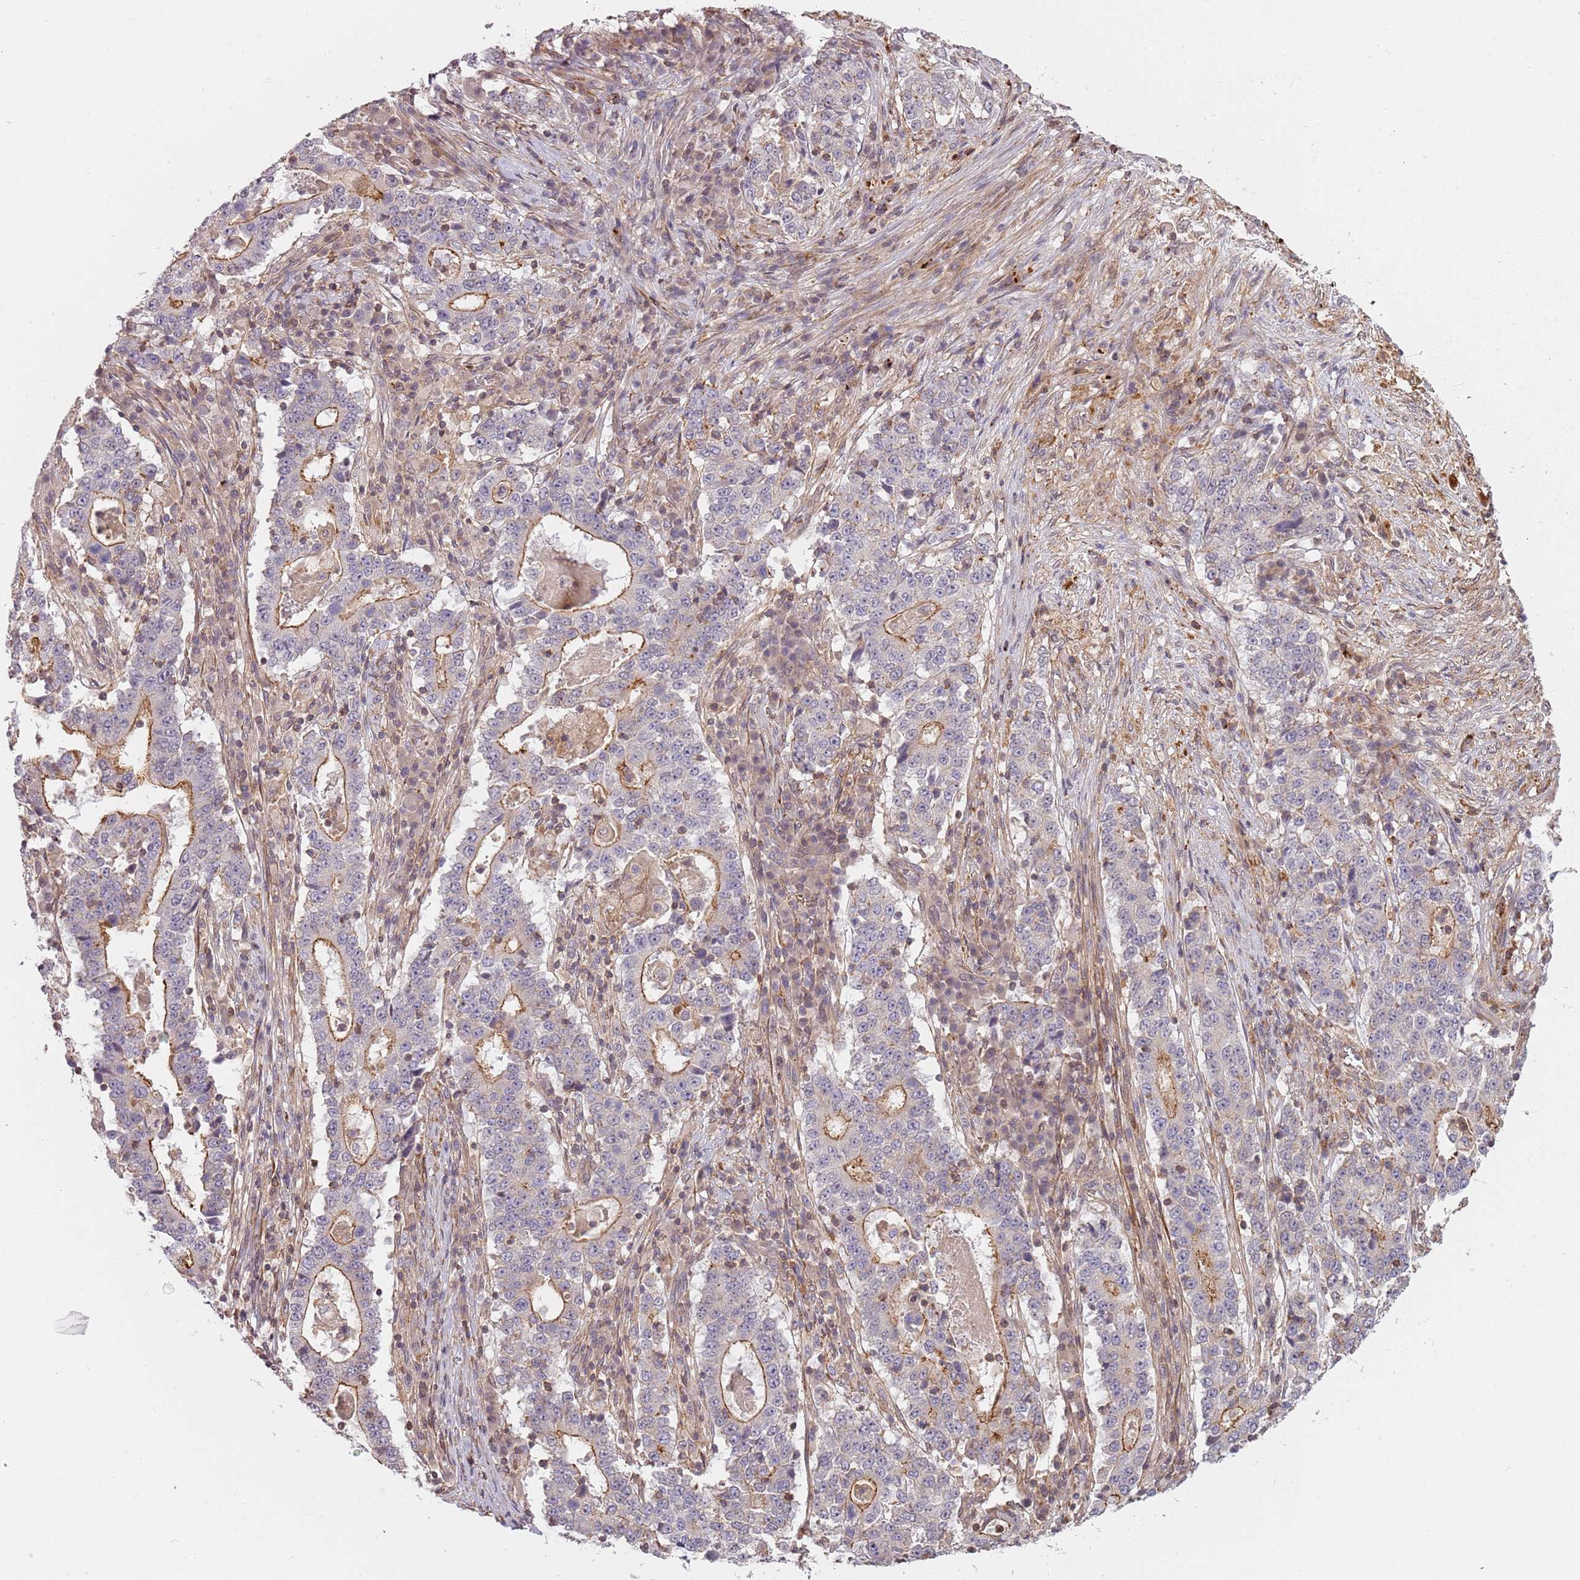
{"staining": {"intensity": "moderate", "quantity": "25%-75%", "location": "cytoplasmic/membranous"}, "tissue": "stomach cancer", "cell_type": "Tumor cells", "image_type": "cancer", "snomed": [{"axis": "morphology", "description": "Adenocarcinoma, NOS"}, {"axis": "topography", "description": "Stomach"}], "caption": "Immunohistochemistry staining of adenocarcinoma (stomach), which shows medium levels of moderate cytoplasmic/membranous expression in approximately 25%-75% of tumor cells indicating moderate cytoplasmic/membranous protein expression. The staining was performed using DAB (3,3'-diaminobenzidine) (brown) for protein detection and nuclei were counterstained in hematoxylin (blue).", "gene": "PPP1R14C", "patient": {"sex": "male", "age": 59}}